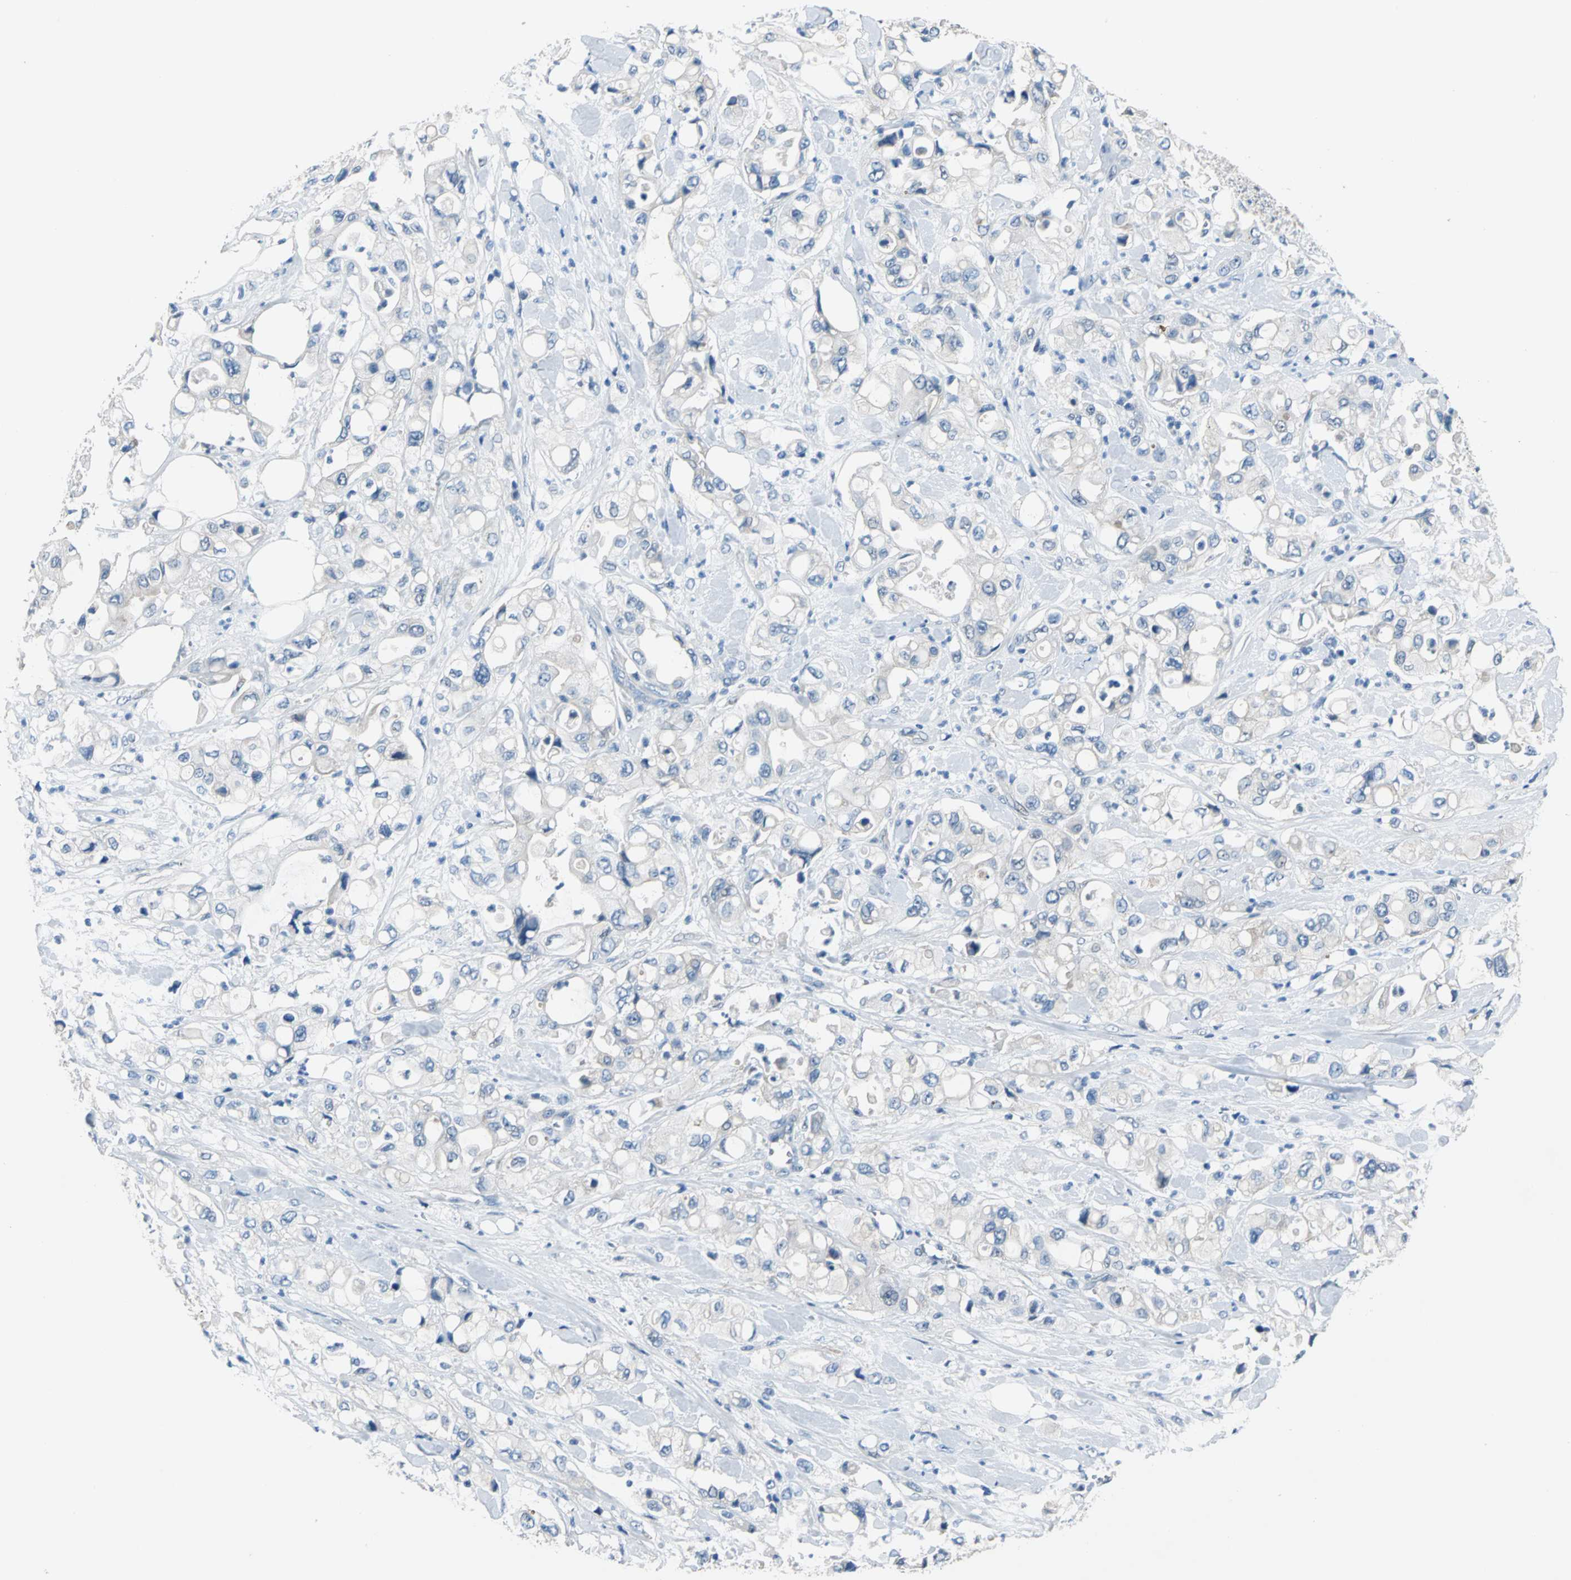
{"staining": {"intensity": "negative", "quantity": "none", "location": "none"}, "tissue": "pancreatic cancer", "cell_type": "Tumor cells", "image_type": "cancer", "snomed": [{"axis": "morphology", "description": "Adenocarcinoma, NOS"}, {"axis": "topography", "description": "Pancreas"}], "caption": "The IHC micrograph has no significant expression in tumor cells of adenocarcinoma (pancreatic) tissue.", "gene": "SELP", "patient": {"sex": "male", "age": 70}}